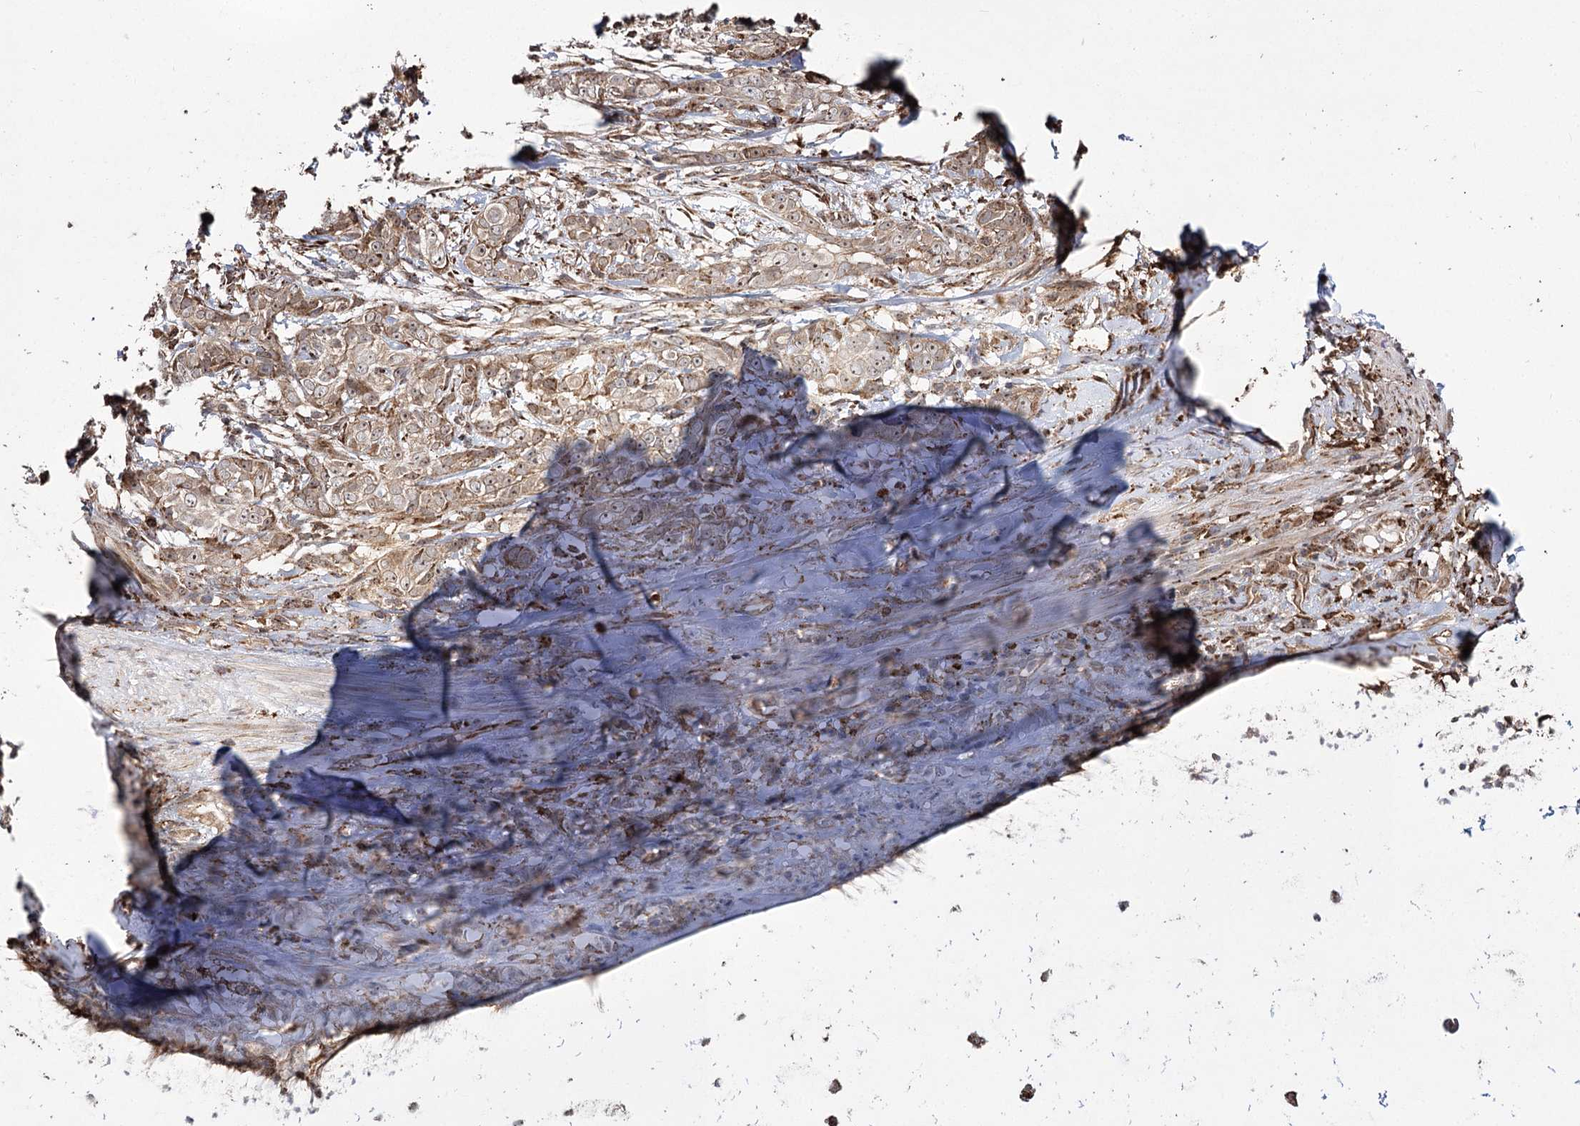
{"staining": {"intensity": "strong", "quantity": ">75%", "location": "cytoplasmic/membranous,nuclear"}, "tissue": "adipose tissue", "cell_type": "Adipocytes", "image_type": "normal", "snomed": [{"axis": "morphology", "description": "Normal tissue, NOS"}, {"axis": "morphology", "description": "Basal cell carcinoma"}, {"axis": "topography", "description": "Cartilage tissue"}, {"axis": "topography", "description": "Nasopharynx"}, {"axis": "topography", "description": "Oral tissue"}], "caption": "About >75% of adipocytes in normal human adipose tissue reveal strong cytoplasmic/membranous,nuclear protein positivity as visualized by brown immunohistochemical staining.", "gene": "FANCL", "patient": {"sex": "female", "age": 77}}